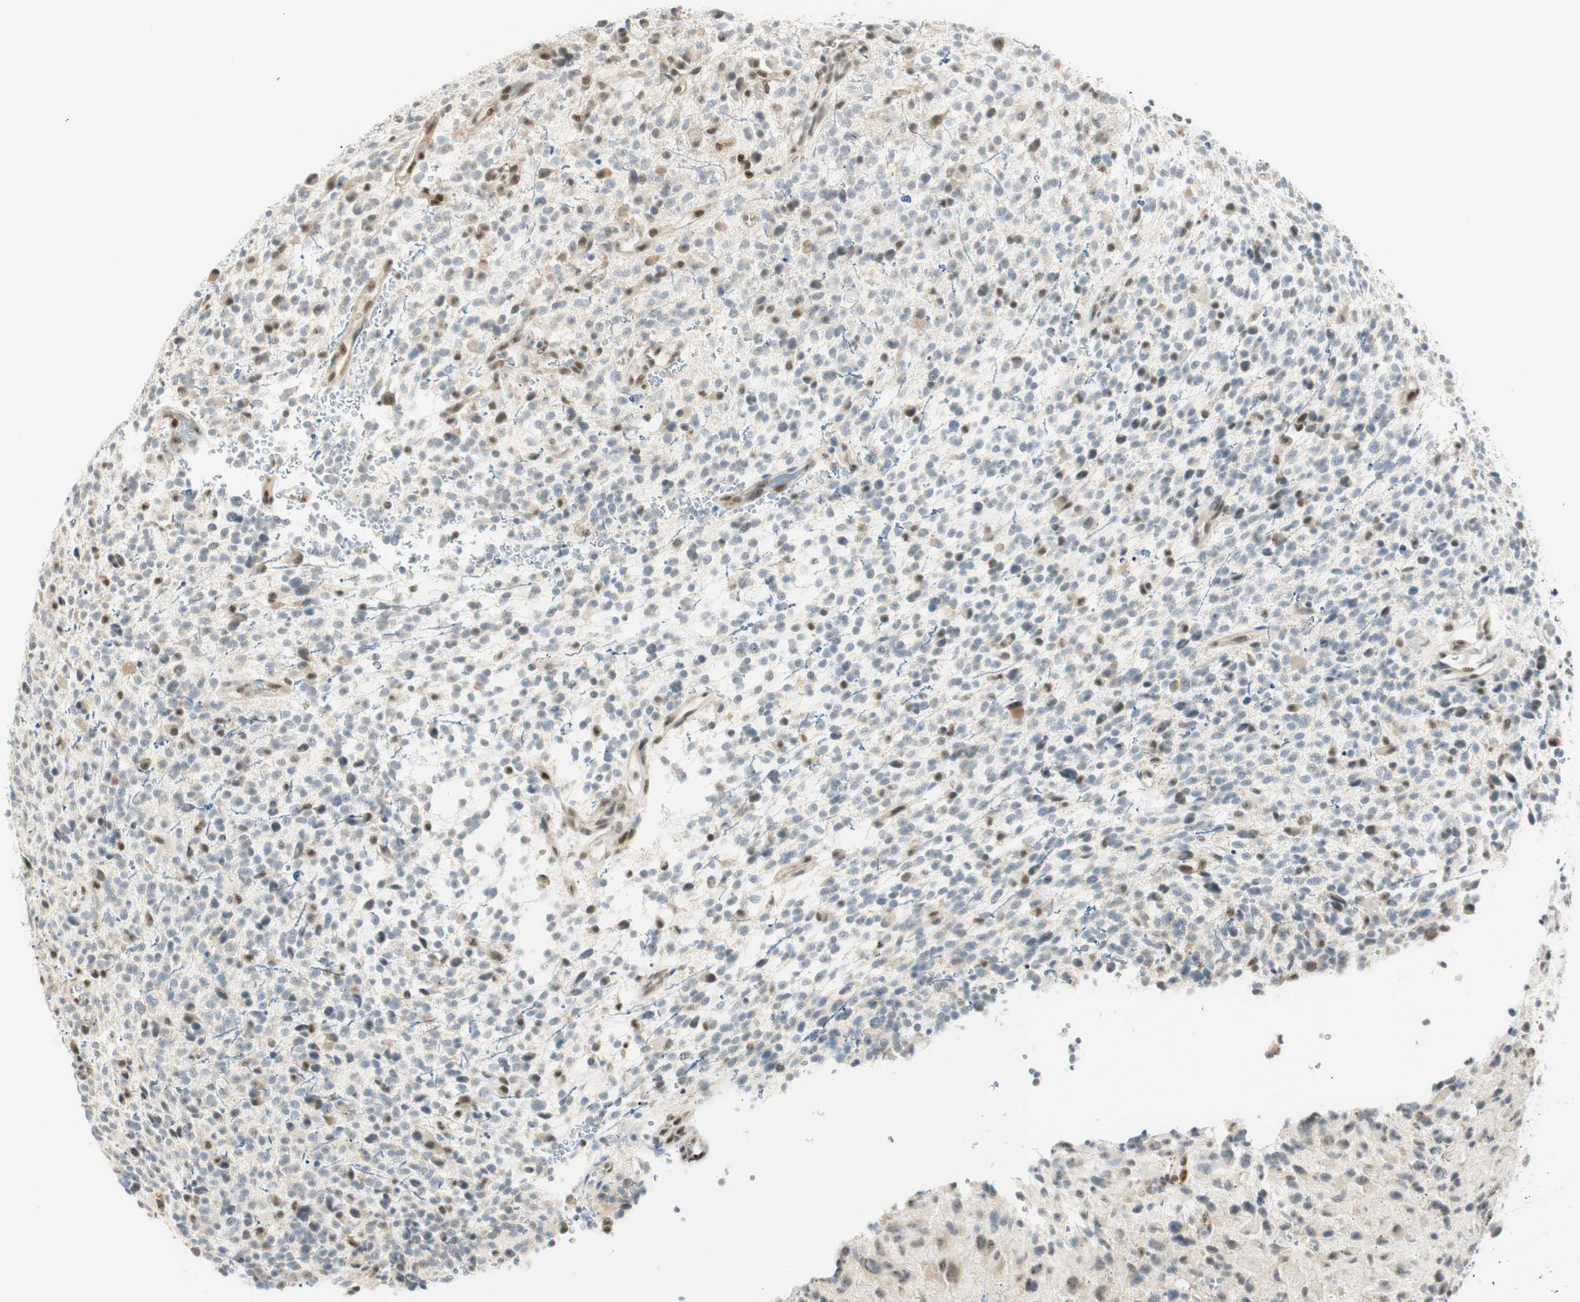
{"staining": {"intensity": "negative", "quantity": "none", "location": "none"}, "tissue": "glioma", "cell_type": "Tumor cells", "image_type": "cancer", "snomed": [{"axis": "morphology", "description": "Glioma, malignant, High grade"}, {"axis": "topography", "description": "Brain"}], "caption": "A high-resolution image shows IHC staining of glioma, which reveals no significant expression in tumor cells. Nuclei are stained in blue.", "gene": "MSX2", "patient": {"sex": "male", "age": 48}}